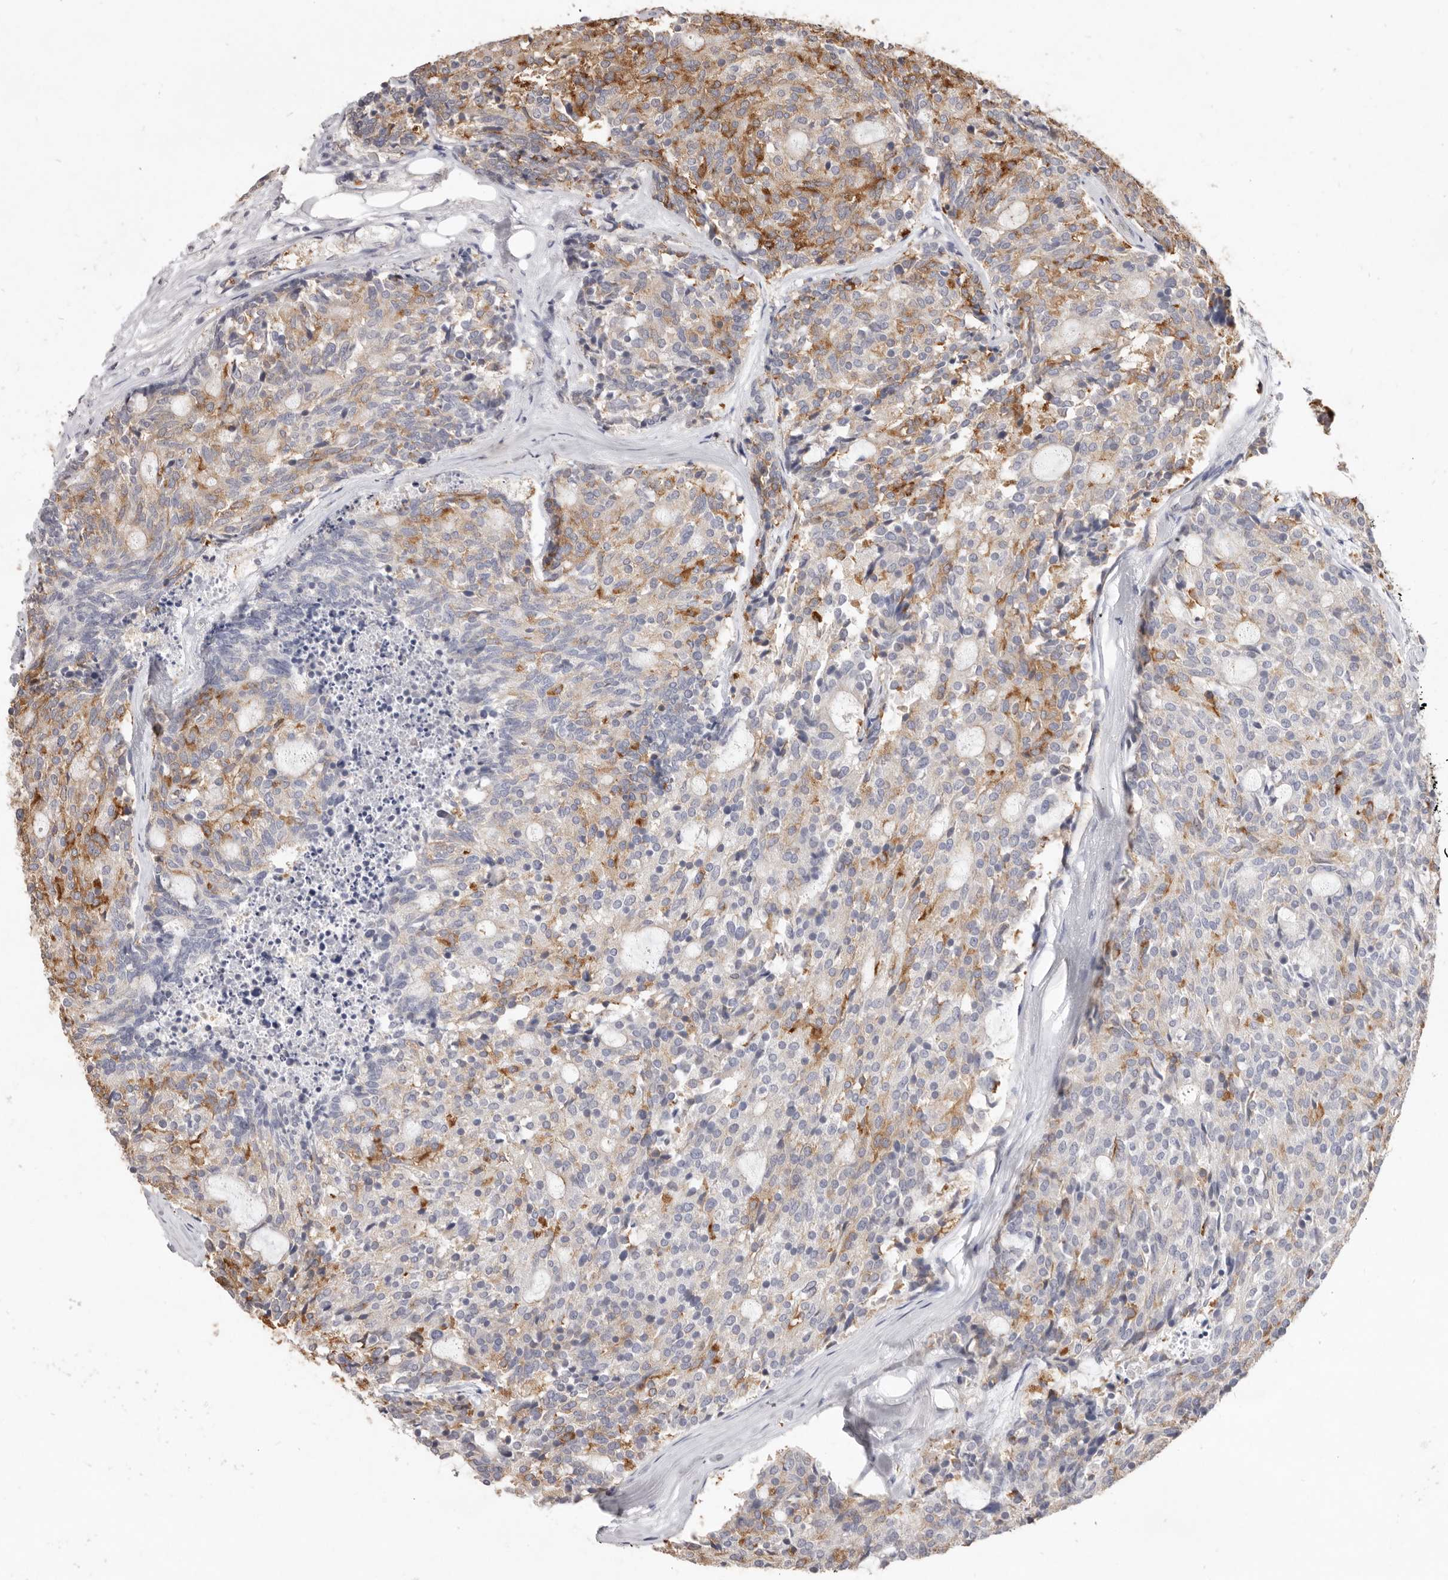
{"staining": {"intensity": "moderate", "quantity": "<25%", "location": "cytoplasmic/membranous"}, "tissue": "carcinoid", "cell_type": "Tumor cells", "image_type": "cancer", "snomed": [{"axis": "morphology", "description": "Carcinoid, malignant, NOS"}, {"axis": "topography", "description": "Pancreas"}], "caption": "Human malignant carcinoid stained with a brown dye displays moderate cytoplasmic/membranous positive positivity in approximately <25% of tumor cells.", "gene": "ZYG11B", "patient": {"sex": "female", "age": 54}}